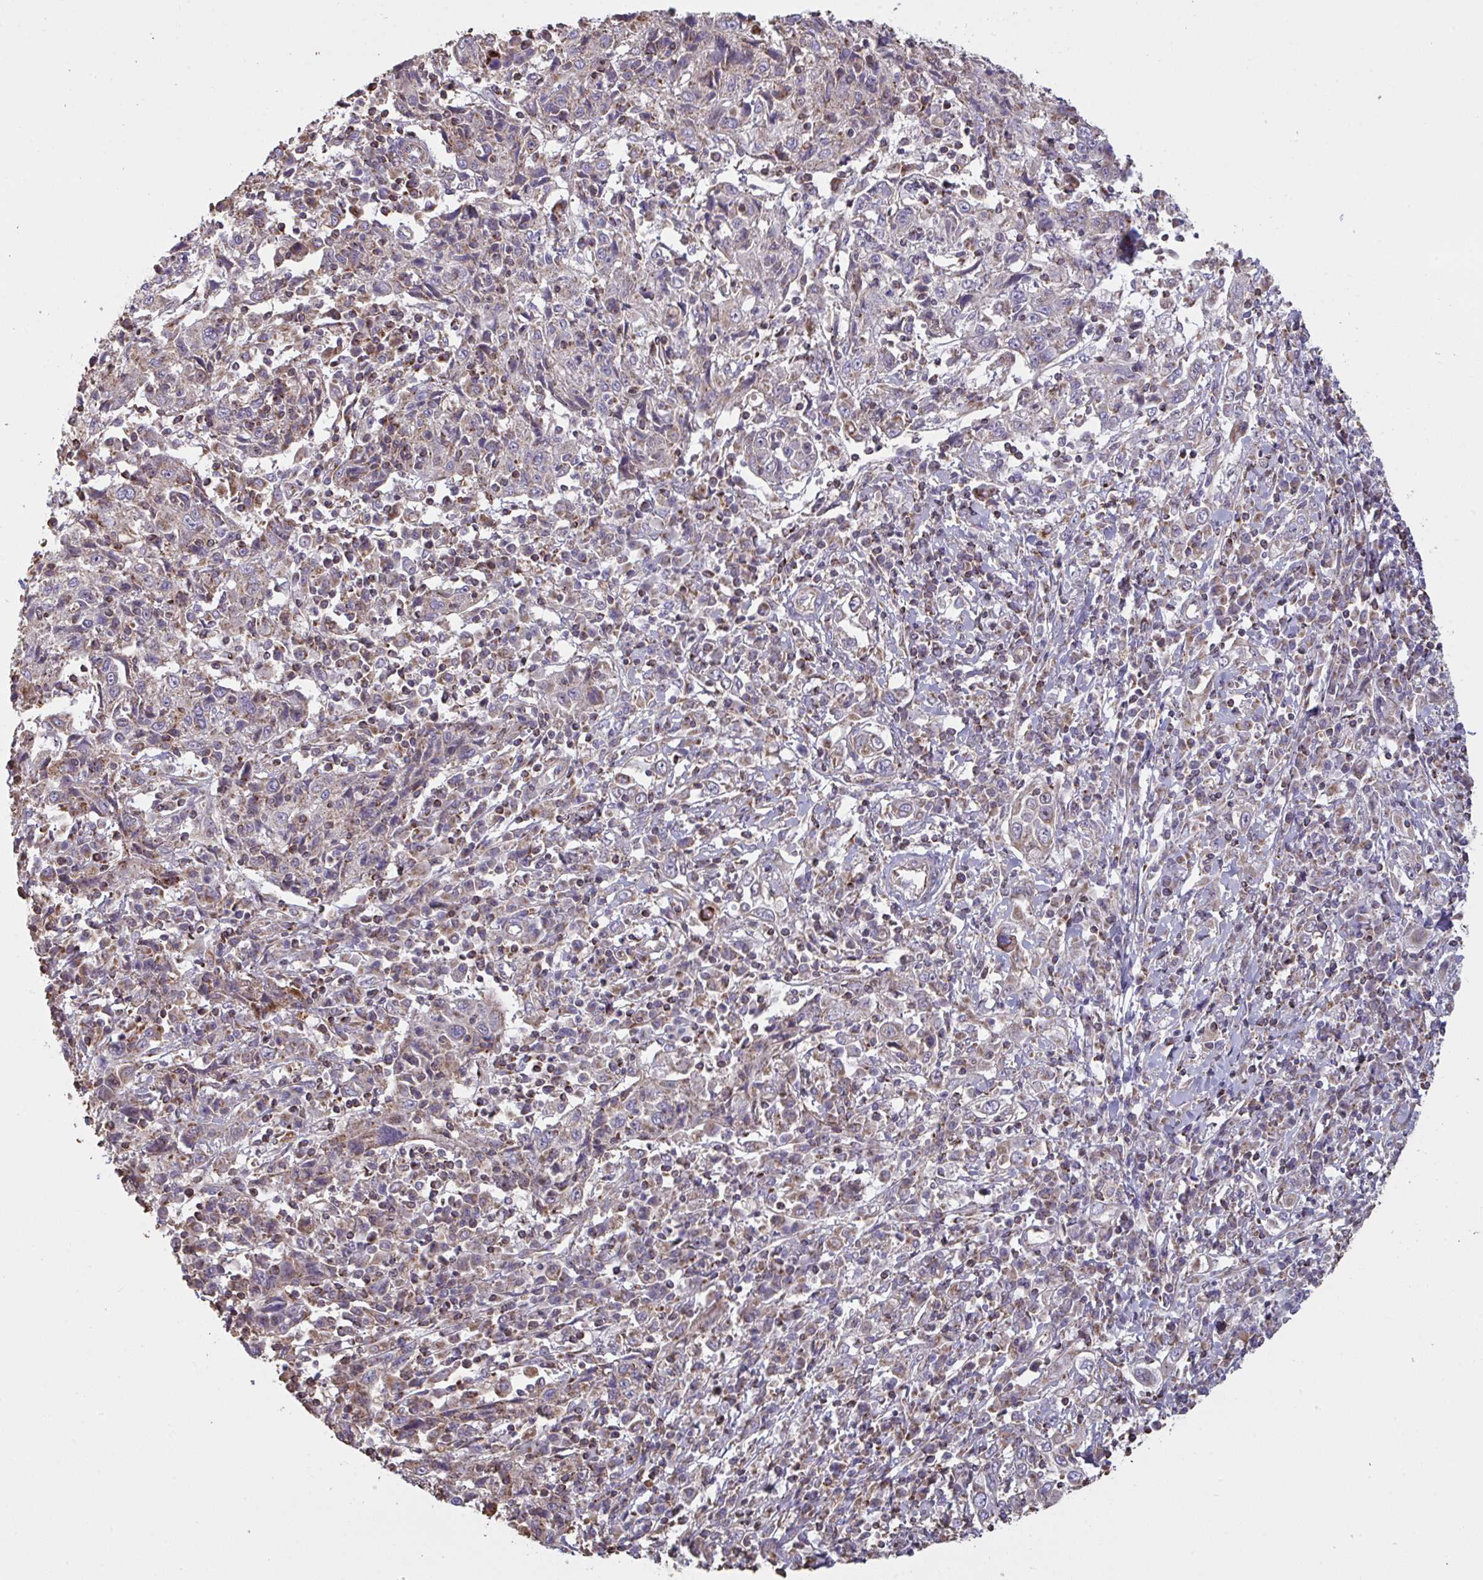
{"staining": {"intensity": "weak", "quantity": "<25%", "location": "cytoplasmic/membranous"}, "tissue": "cervical cancer", "cell_type": "Tumor cells", "image_type": "cancer", "snomed": [{"axis": "morphology", "description": "Squamous cell carcinoma, NOS"}, {"axis": "topography", "description": "Cervix"}], "caption": "Protein analysis of cervical cancer (squamous cell carcinoma) shows no significant staining in tumor cells. The staining is performed using DAB (3,3'-diaminobenzidine) brown chromogen with nuclei counter-stained in using hematoxylin.", "gene": "MICOS10", "patient": {"sex": "female", "age": 46}}